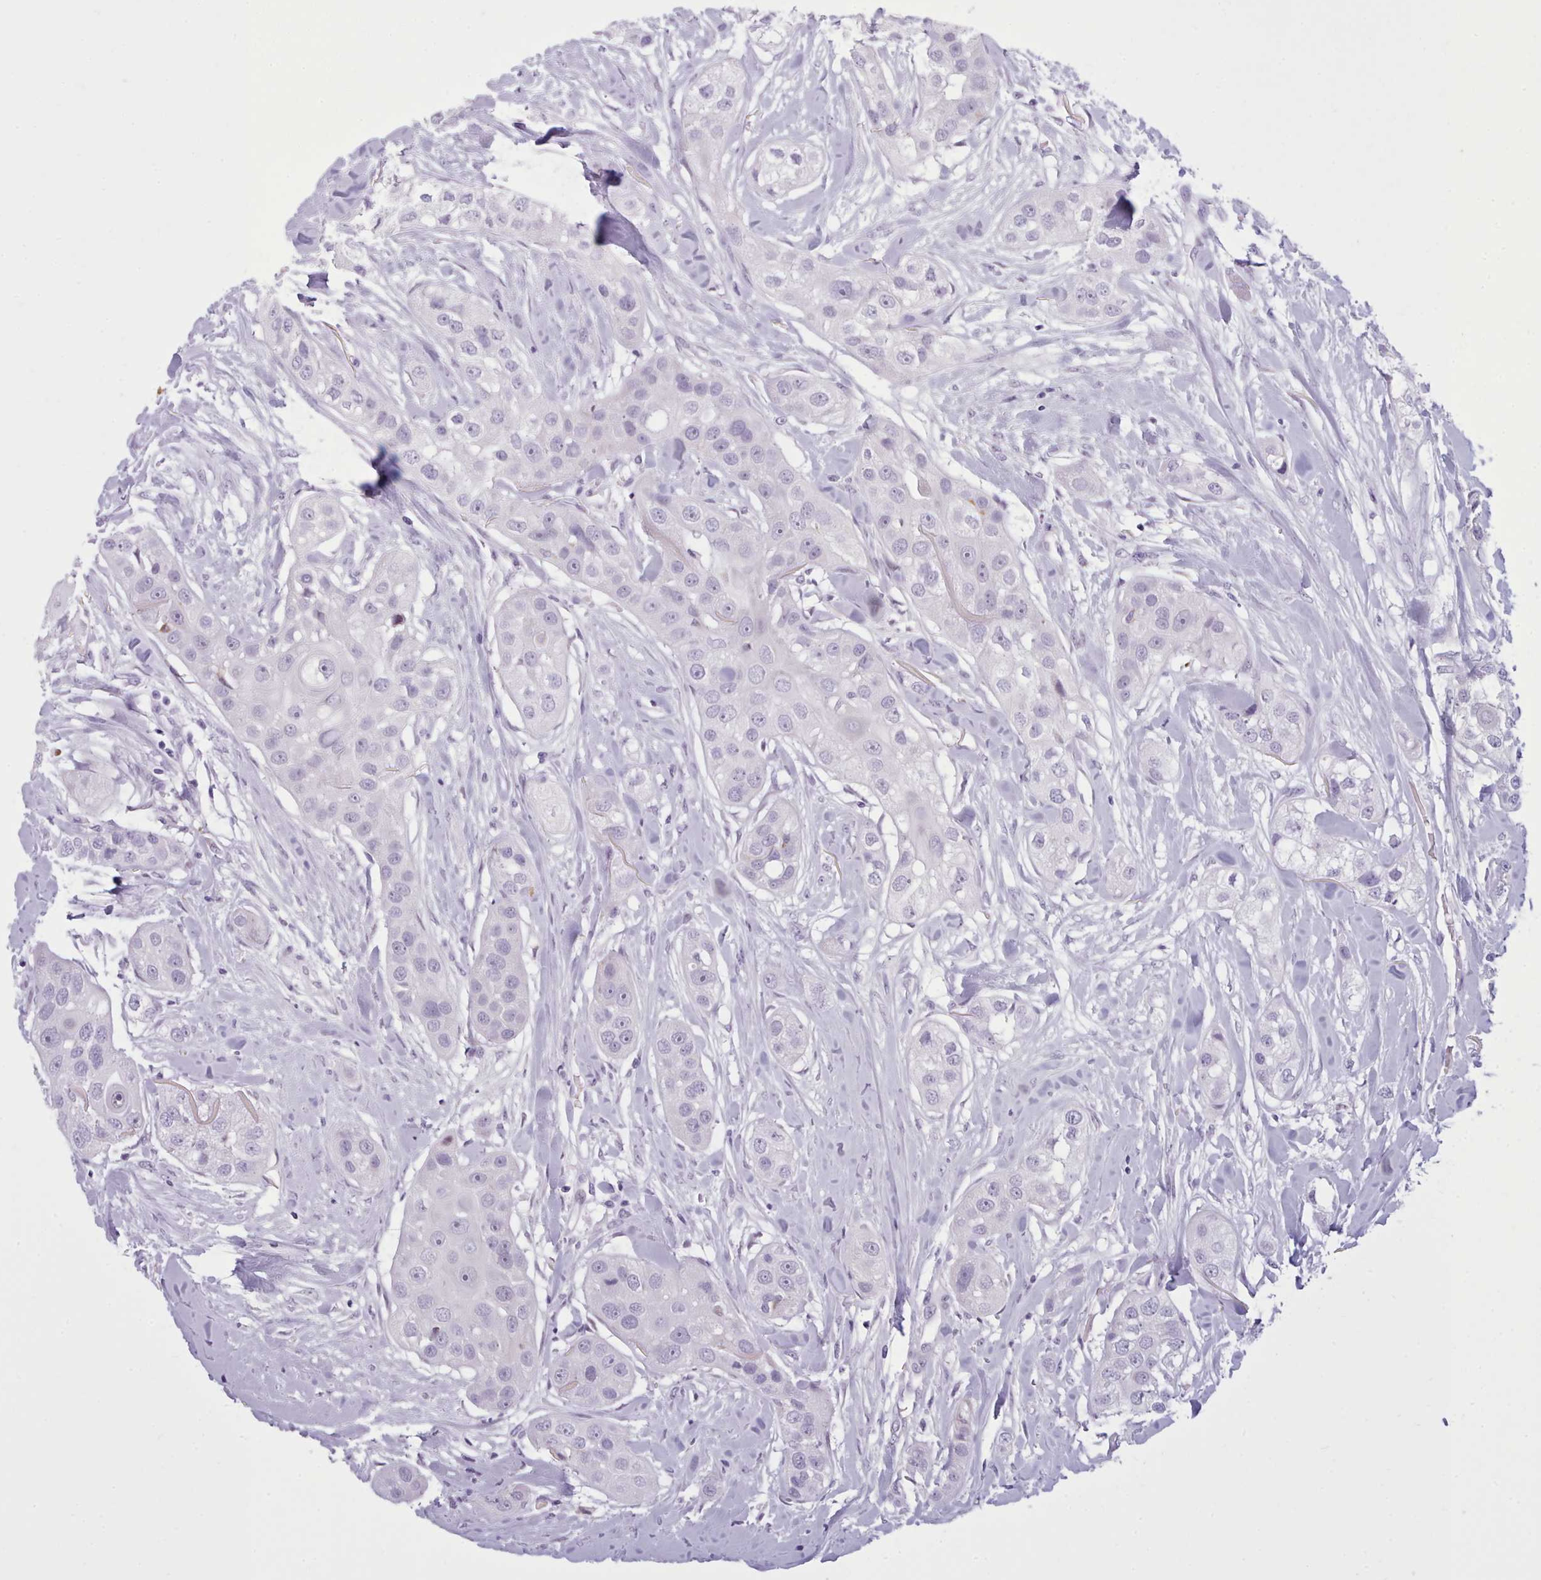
{"staining": {"intensity": "negative", "quantity": "none", "location": "none"}, "tissue": "head and neck cancer", "cell_type": "Tumor cells", "image_type": "cancer", "snomed": [{"axis": "morphology", "description": "Normal tissue, NOS"}, {"axis": "morphology", "description": "Squamous cell carcinoma, NOS"}, {"axis": "topography", "description": "Skeletal muscle"}, {"axis": "topography", "description": "Head-Neck"}], "caption": "Human head and neck cancer stained for a protein using IHC displays no staining in tumor cells.", "gene": "FBXO48", "patient": {"sex": "male", "age": 51}}